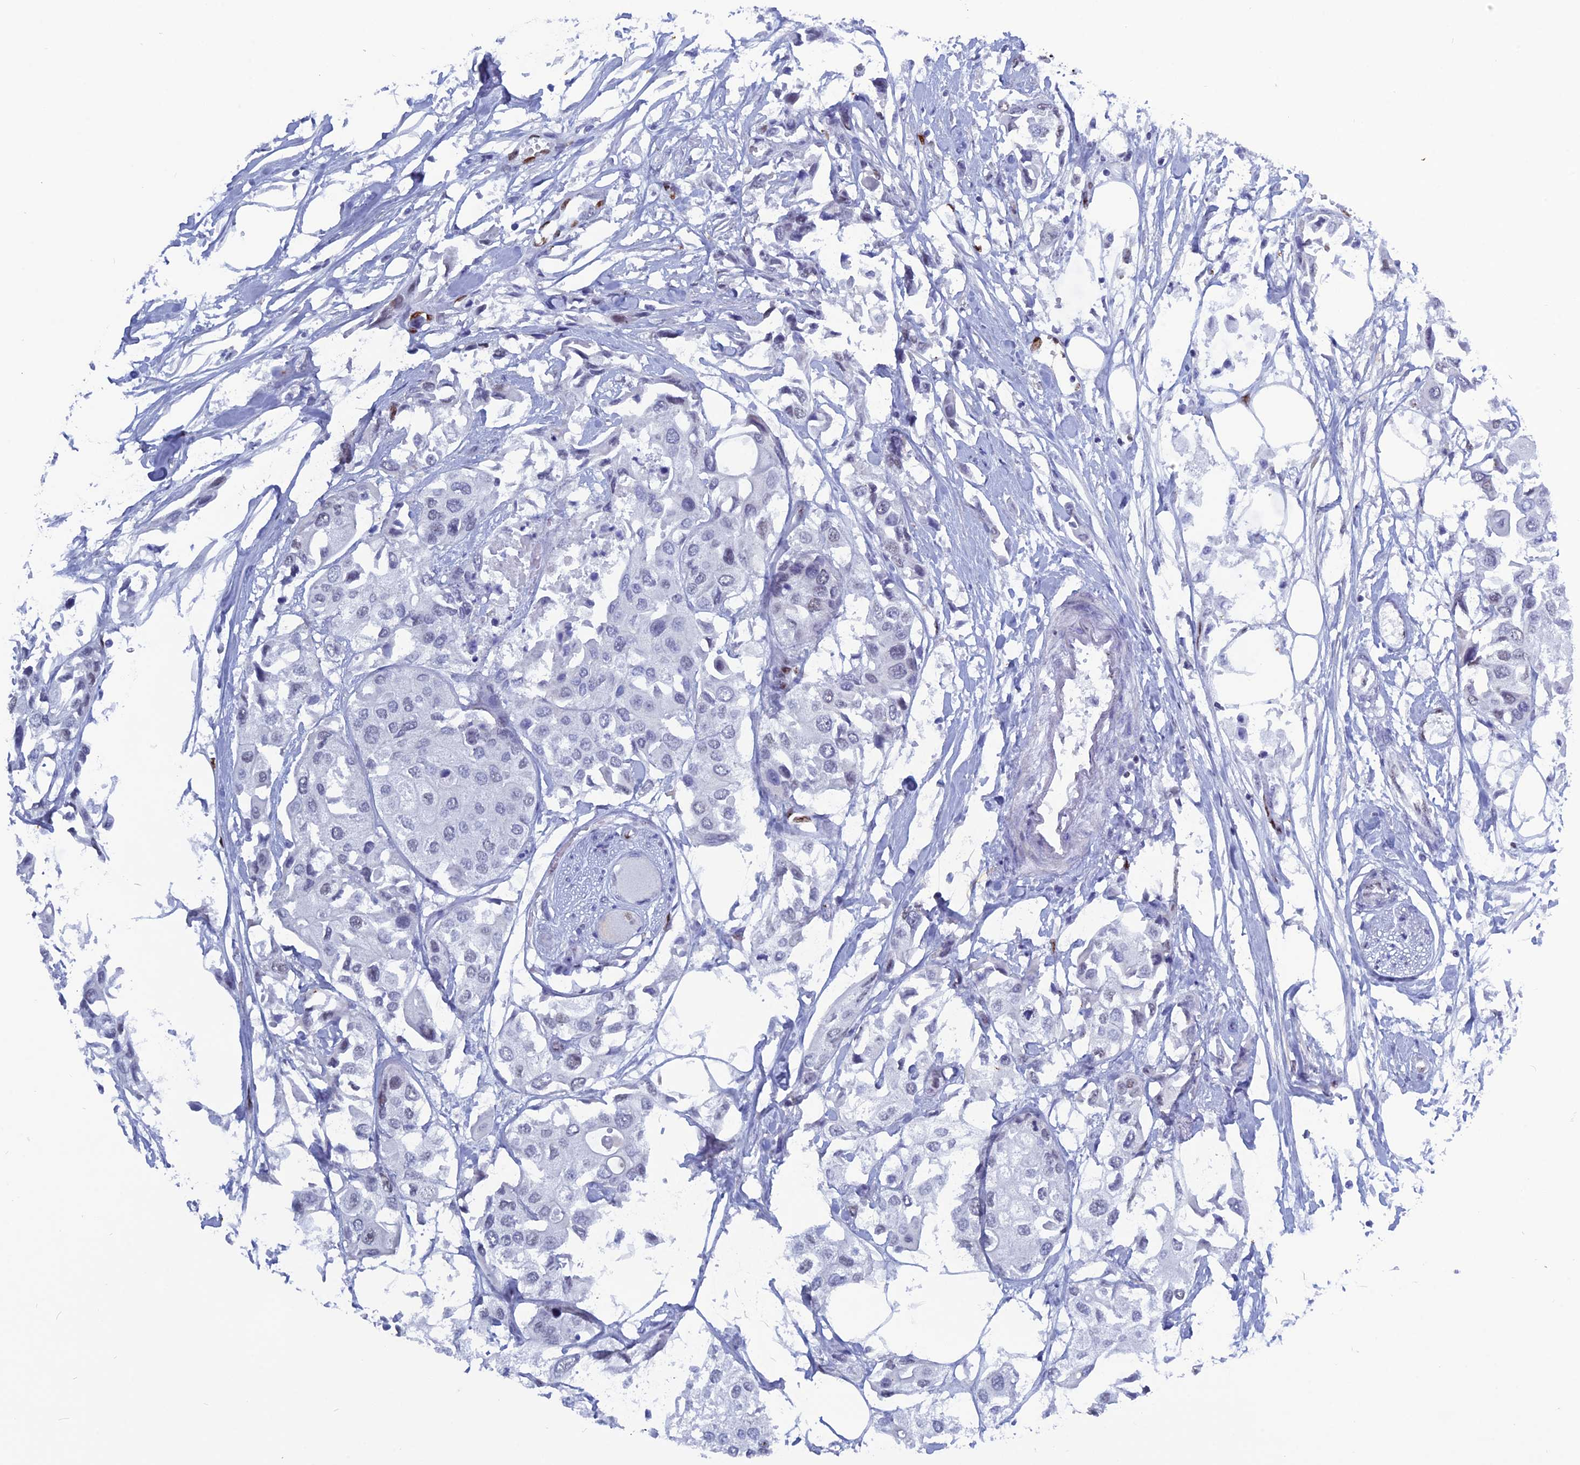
{"staining": {"intensity": "negative", "quantity": "none", "location": "none"}, "tissue": "urothelial cancer", "cell_type": "Tumor cells", "image_type": "cancer", "snomed": [{"axis": "morphology", "description": "Urothelial carcinoma, High grade"}, {"axis": "topography", "description": "Urinary bladder"}], "caption": "This is a micrograph of immunohistochemistry (IHC) staining of urothelial carcinoma (high-grade), which shows no expression in tumor cells.", "gene": "NOL4L", "patient": {"sex": "male", "age": 64}}